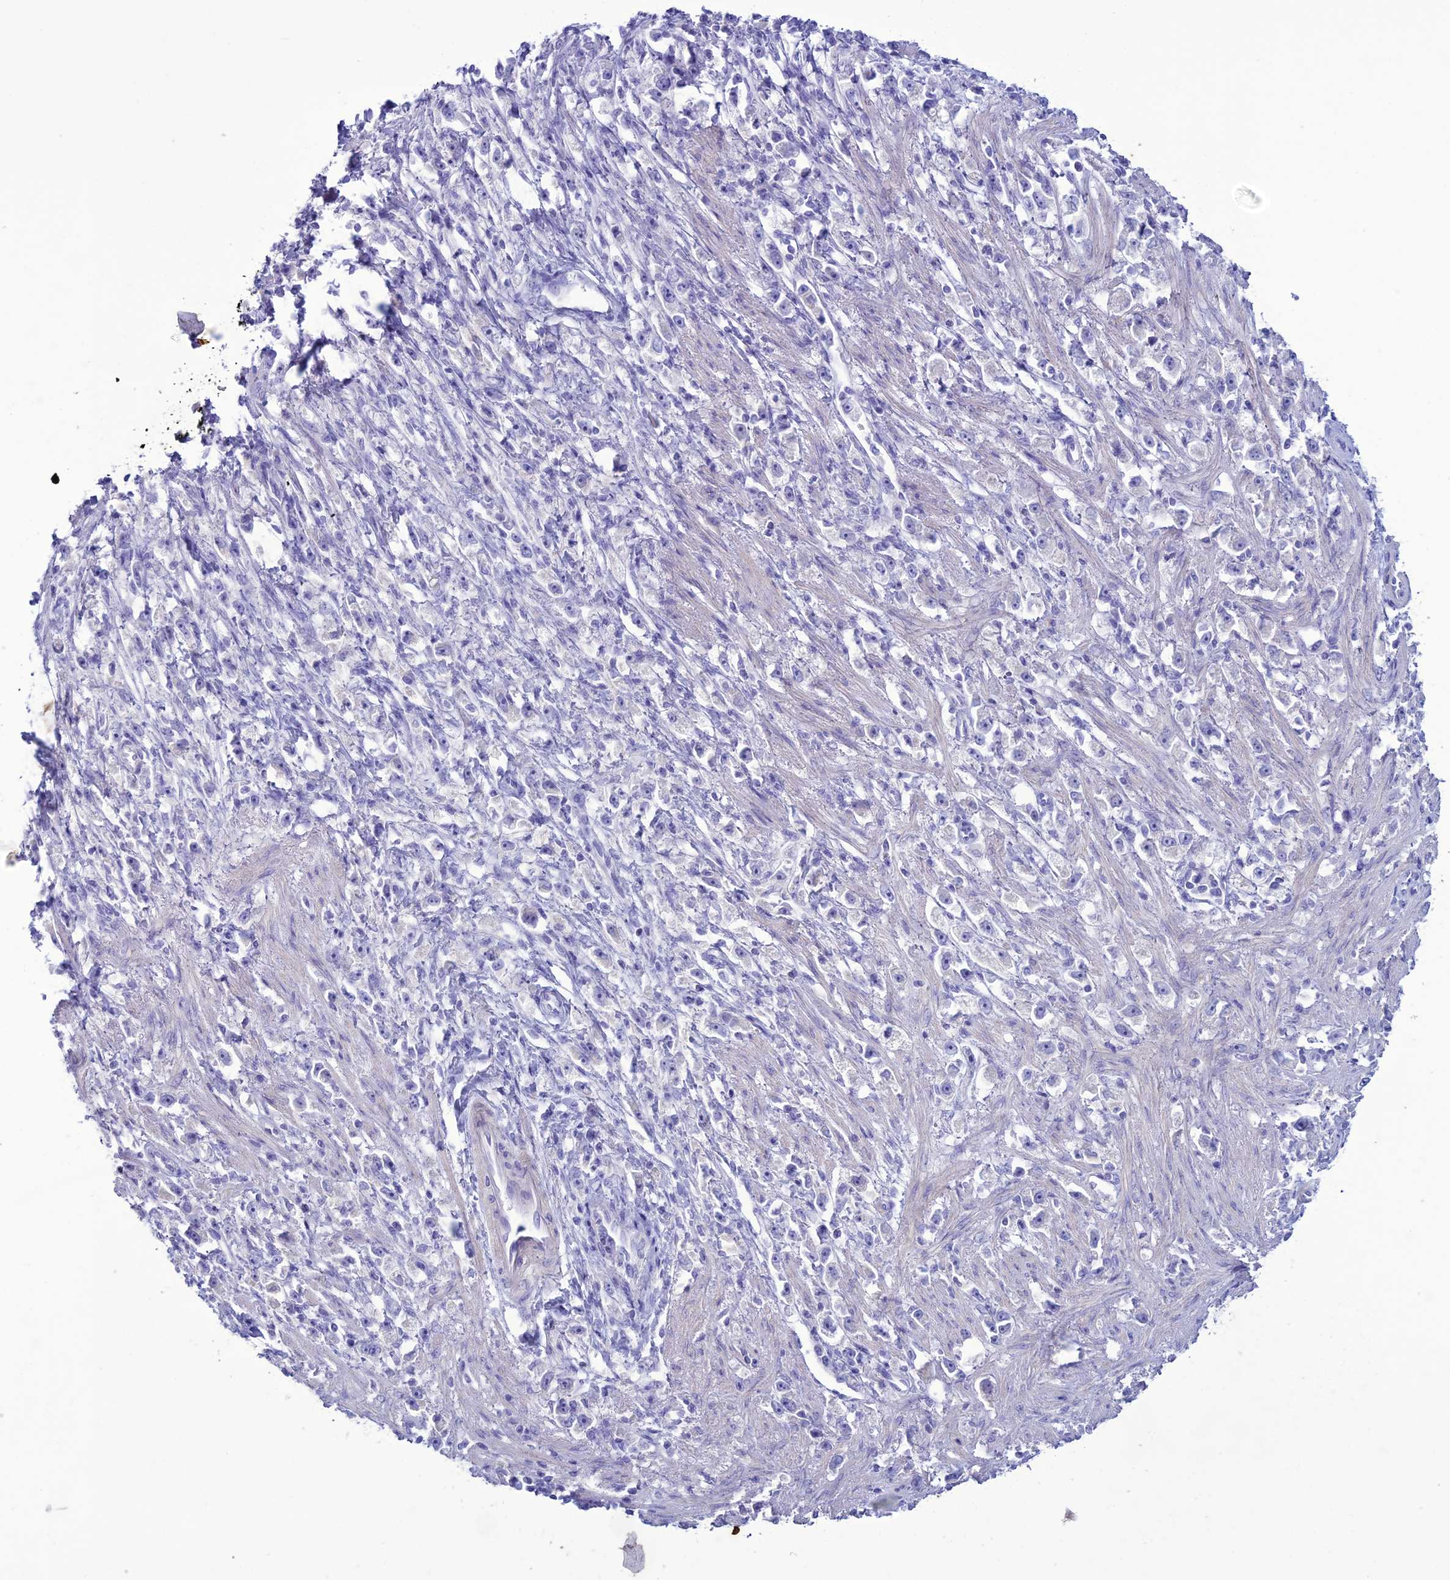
{"staining": {"intensity": "negative", "quantity": "none", "location": "none"}, "tissue": "stomach cancer", "cell_type": "Tumor cells", "image_type": "cancer", "snomed": [{"axis": "morphology", "description": "Adenocarcinoma, NOS"}, {"axis": "topography", "description": "Stomach"}], "caption": "A high-resolution image shows immunohistochemistry staining of stomach cancer (adenocarcinoma), which exhibits no significant staining in tumor cells. (Stains: DAB immunohistochemistry with hematoxylin counter stain, Microscopy: brightfield microscopy at high magnification).", "gene": "CLEC2L", "patient": {"sex": "female", "age": 59}}